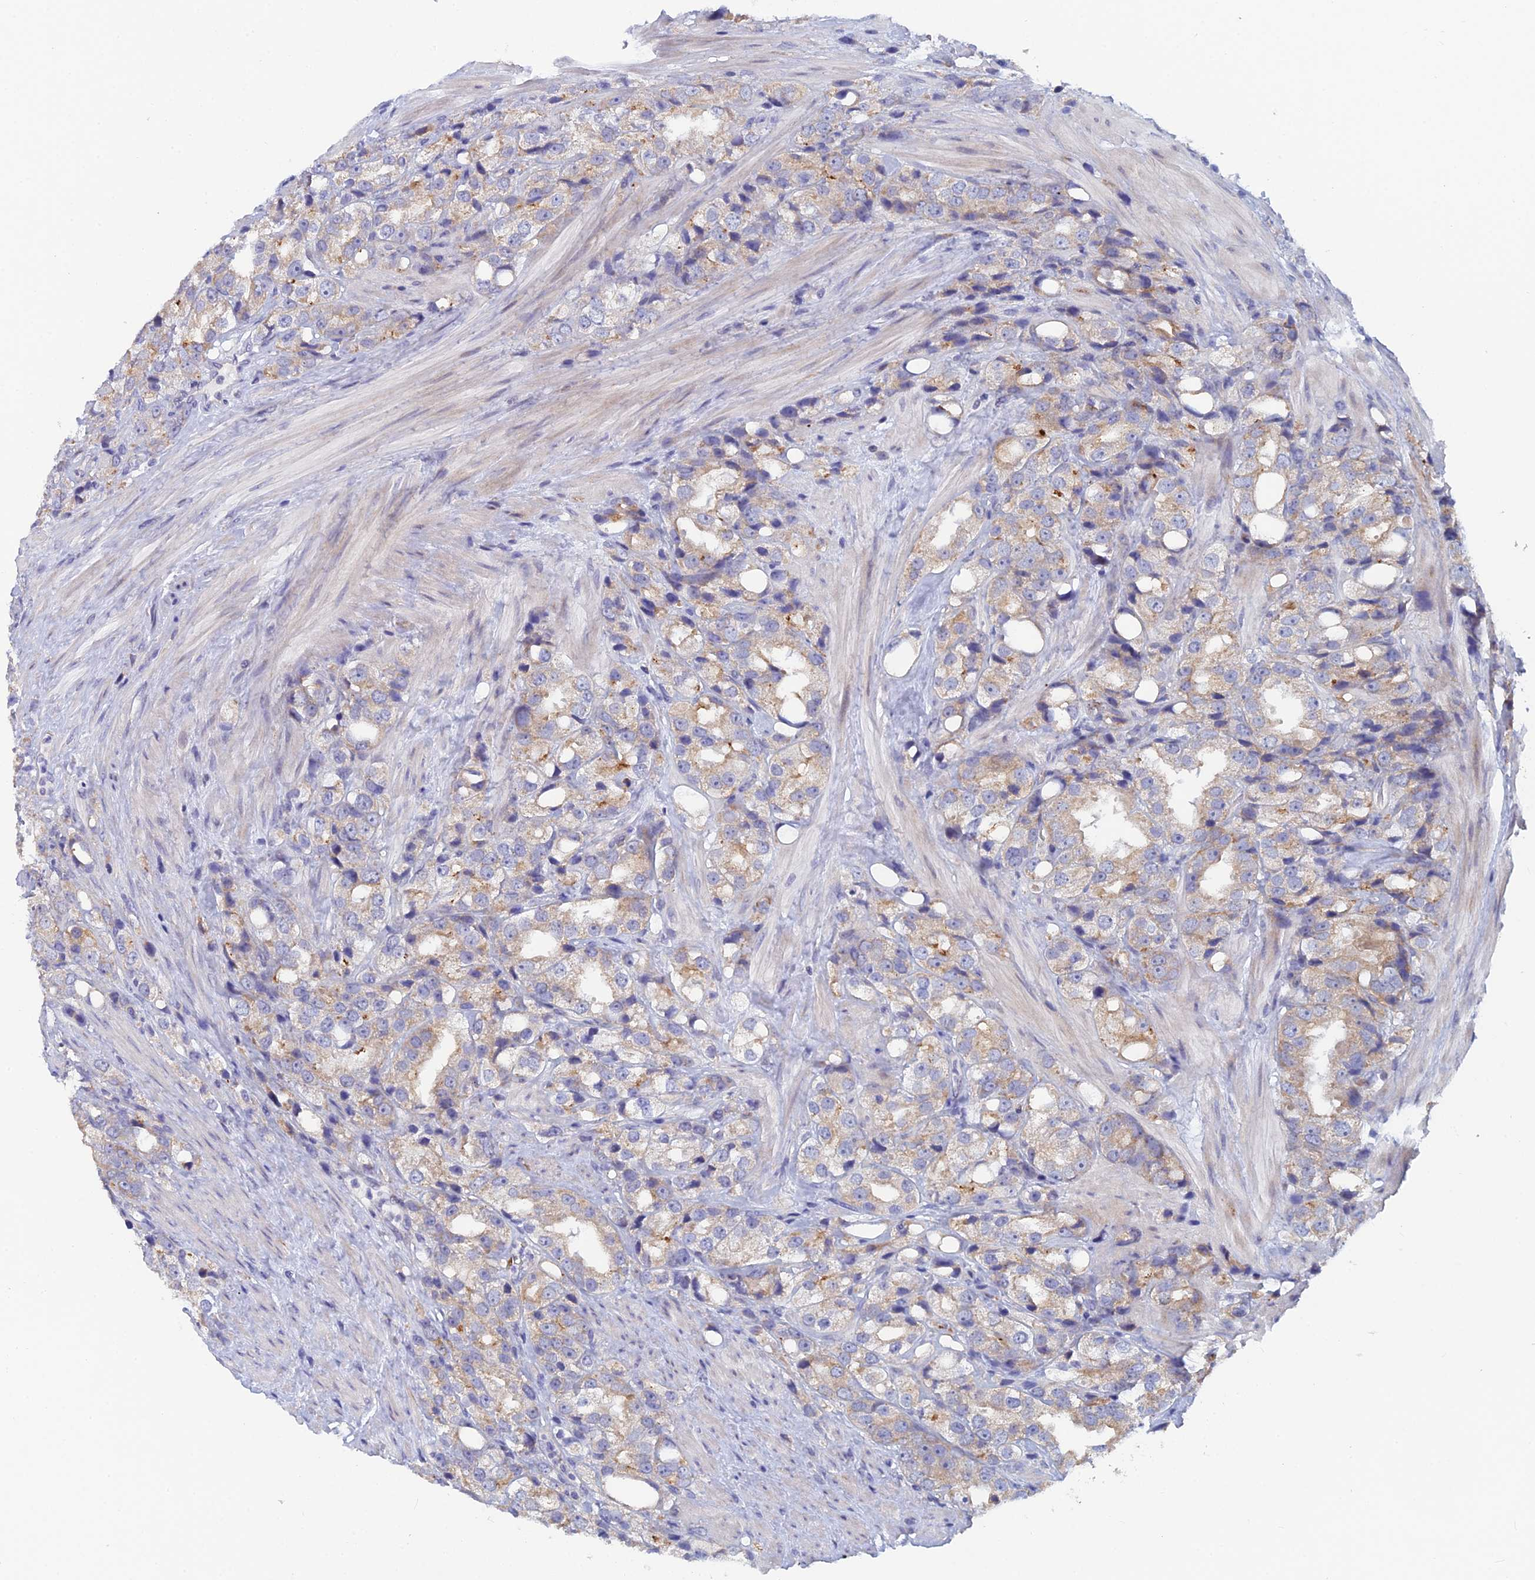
{"staining": {"intensity": "weak", "quantity": "25%-75%", "location": "cytoplasmic/membranous"}, "tissue": "prostate cancer", "cell_type": "Tumor cells", "image_type": "cancer", "snomed": [{"axis": "morphology", "description": "Adenocarcinoma, NOS"}, {"axis": "topography", "description": "Prostate"}], "caption": "Immunohistochemical staining of human prostate cancer exhibits low levels of weak cytoplasmic/membranous expression in about 25%-75% of tumor cells.", "gene": "GIPC1", "patient": {"sex": "male", "age": 79}}